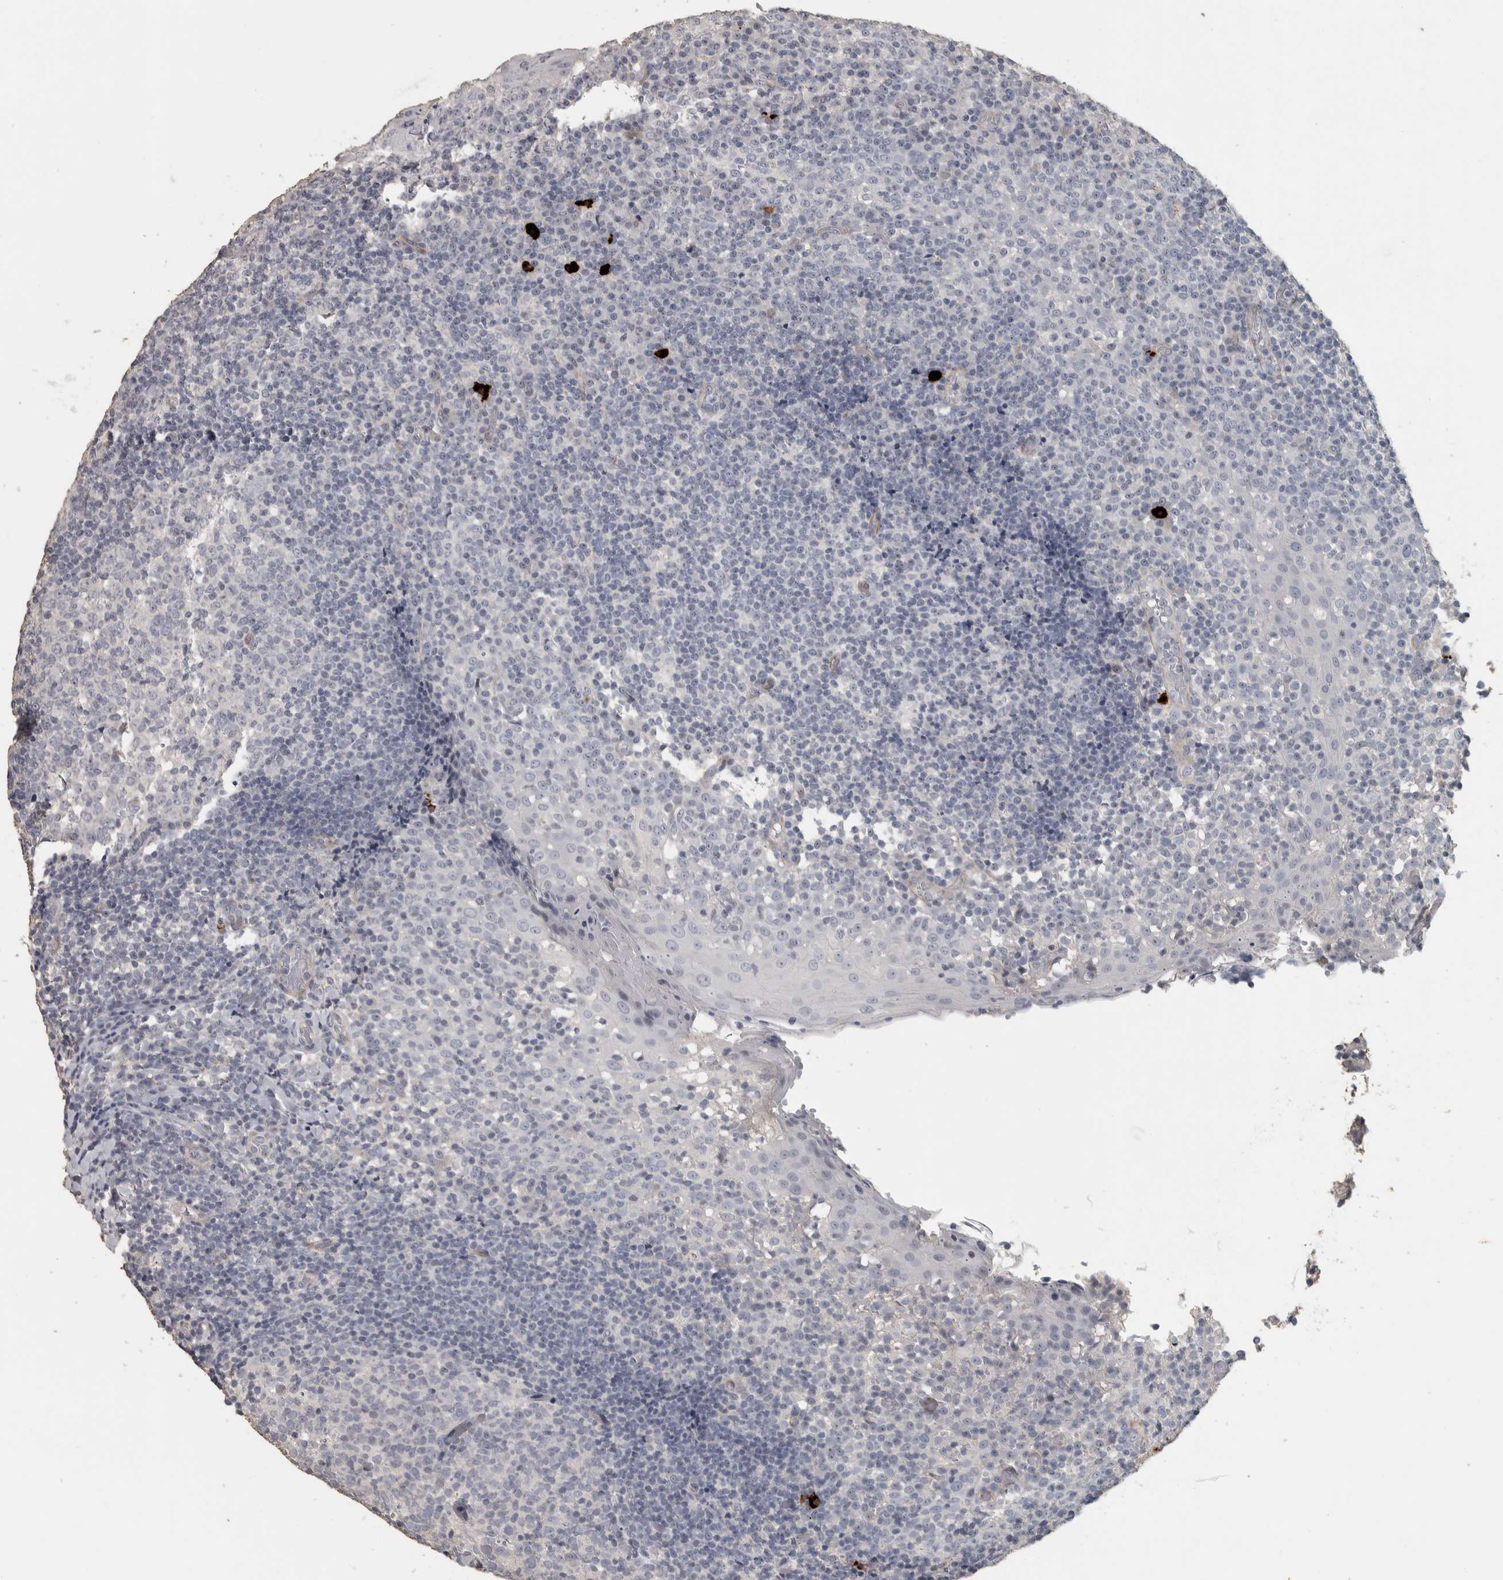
{"staining": {"intensity": "negative", "quantity": "none", "location": "none"}, "tissue": "tonsil", "cell_type": "Germinal center cells", "image_type": "normal", "snomed": [{"axis": "morphology", "description": "Normal tissue, NOS"}, {"axis": "topography", "description": "Tonsil"}], "caption": "A micrograph of tonsil stained for a protein displays no brown staining in germinal center cells. Brightfield microscopy of immunohistochemistry stained with DAB (brown) and hematoxylin (blue), captured at high magnification.", "gene": "DCAF10", "patient": {"sex": "female", "age": 19}}